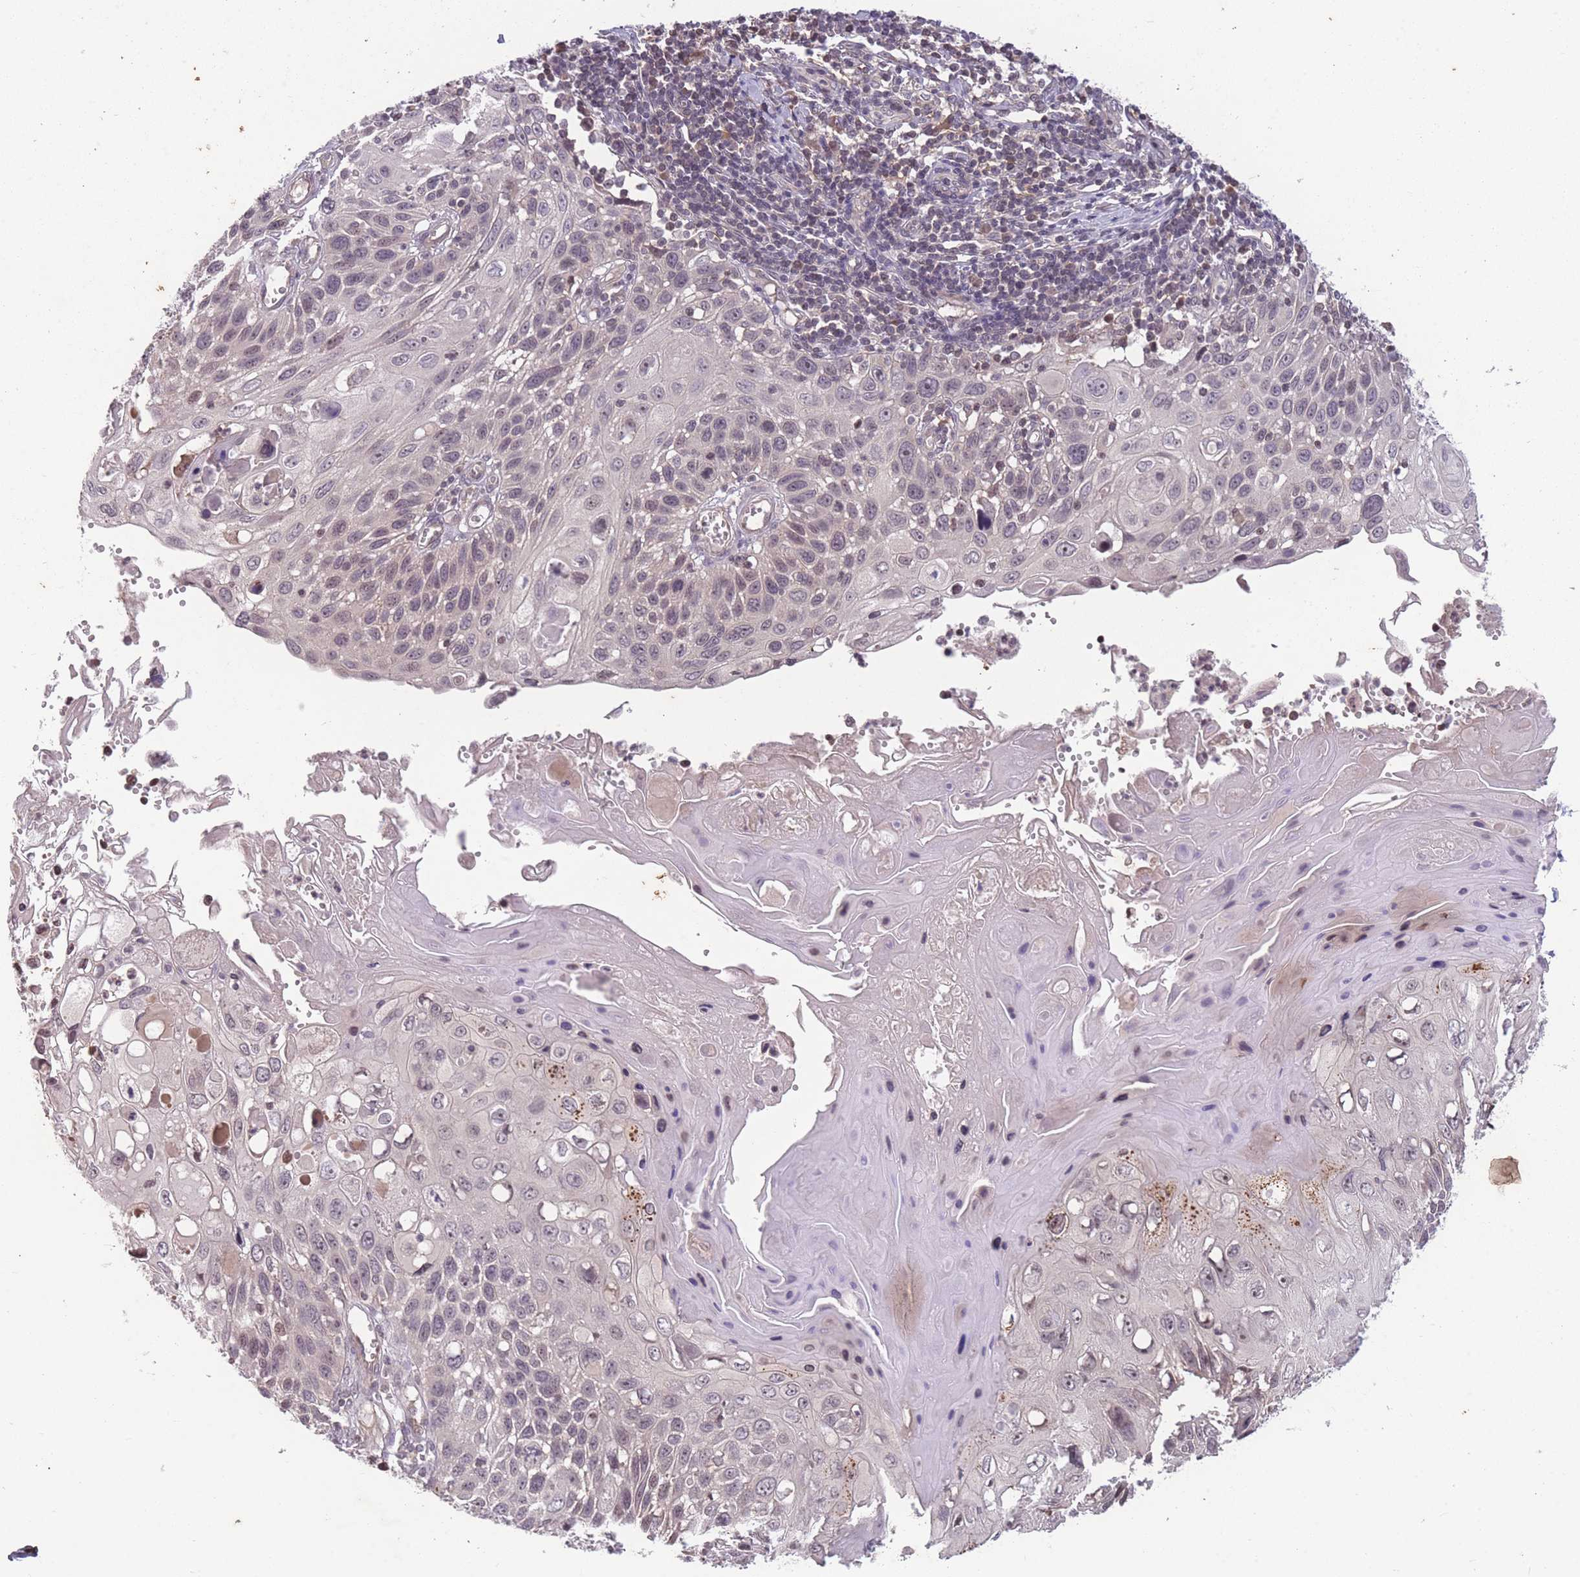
{"staining": {"intensity": "weak", "quantity": "<25%", "location": "nuclear"}, "tissue": "cervical cancer", "cell_type": "Tumor cells", "image_type": "cancer", "snomed": [{"axis": "morphology", "description": "Squamous cell carcinoma, NOS"}, {"axis": "topography", "description": "Cervix"}], "caption": "DAB immunohistochemical staining of human cervical cancer displays no significant positivity in tumor cells.", "gene": "GGT5", "patient": {"sex": "female", "age": 70}}